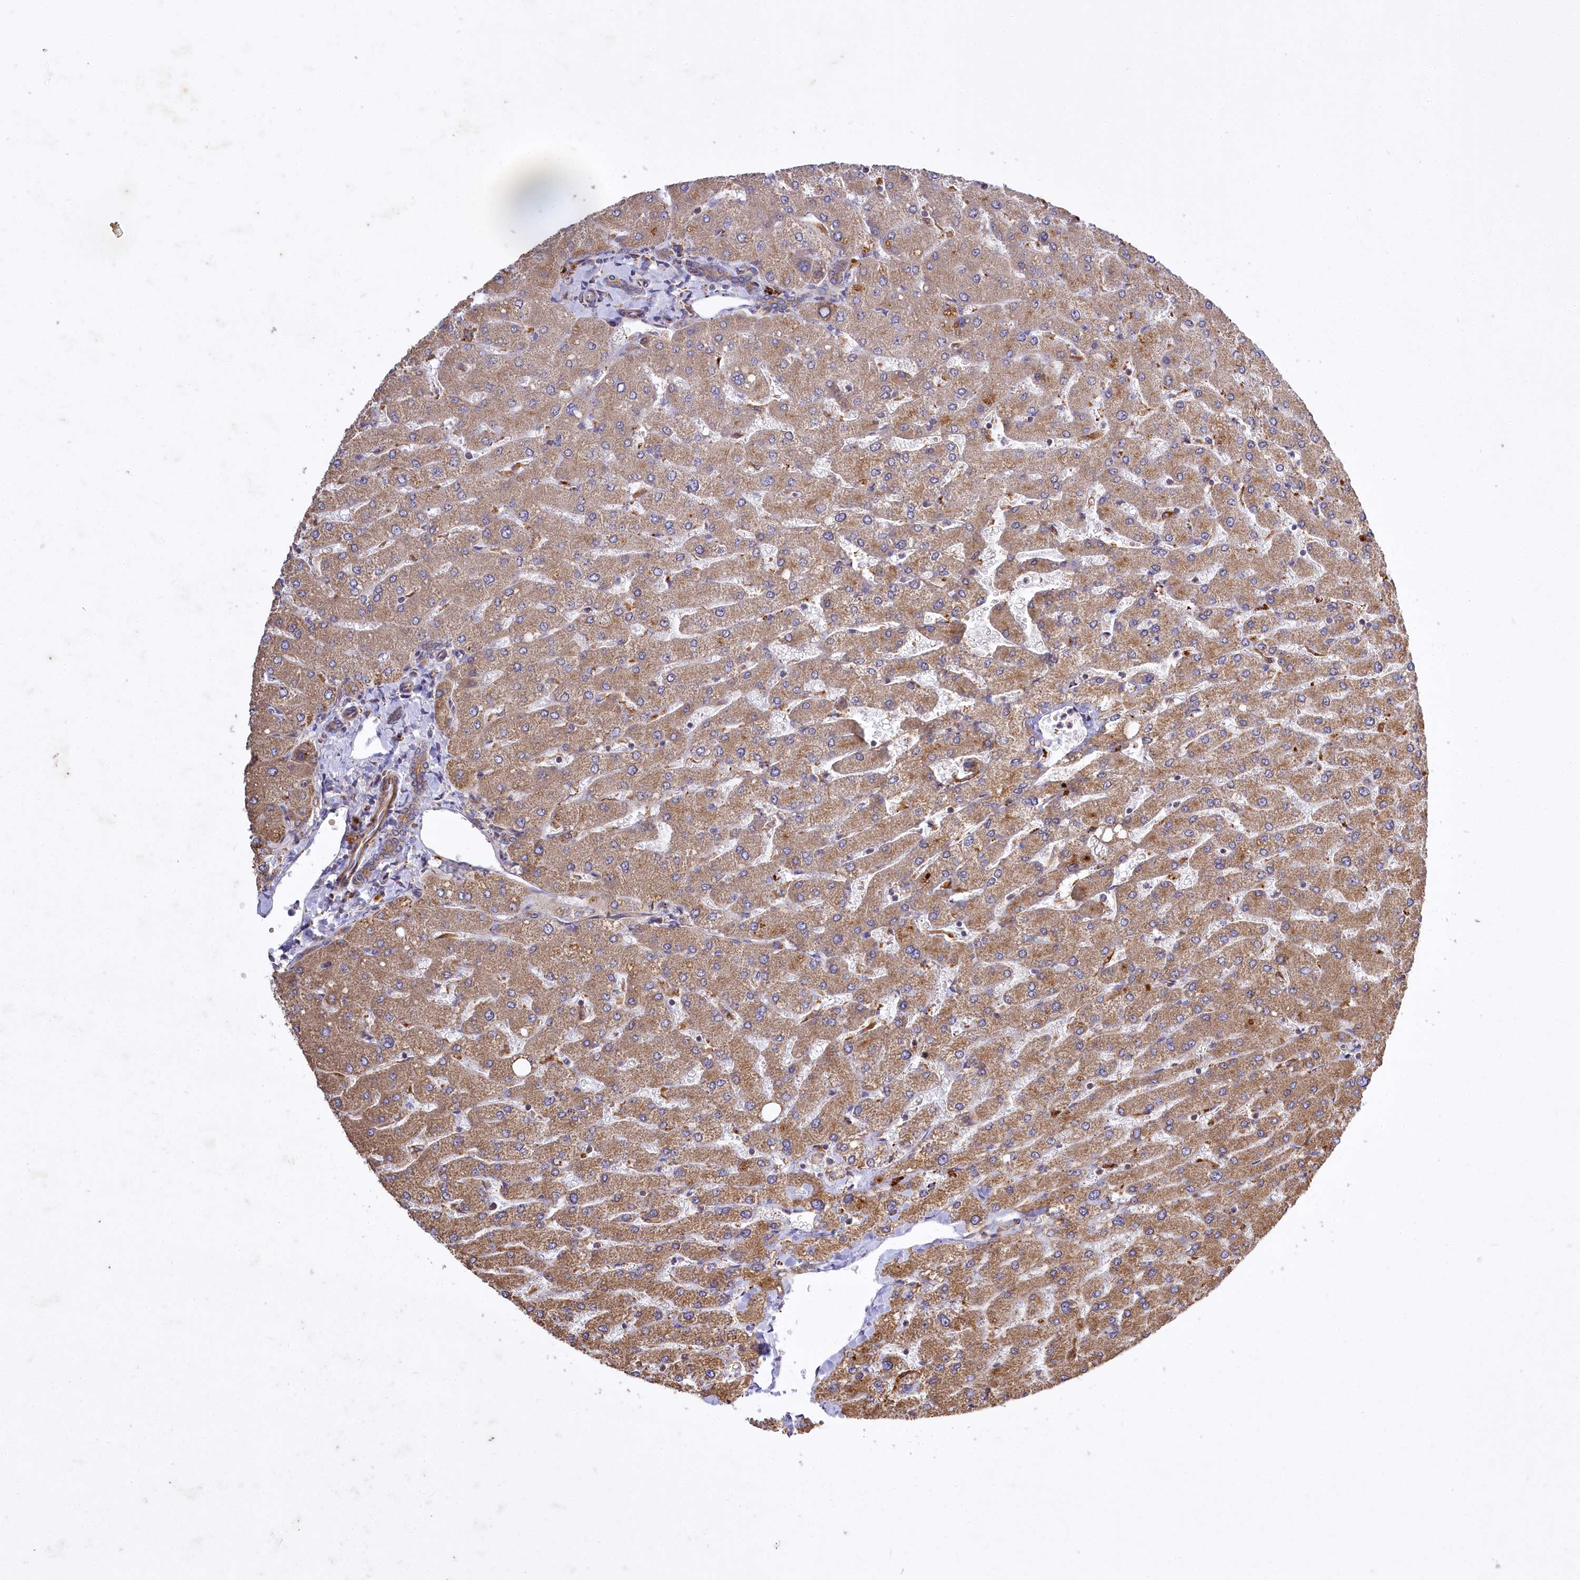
{"staining": {"intensity": "moderate", "quantity": ">75%", "location": "cytoplasmic/membranous"}, "tissue": "liver", "cell_type": "Cholangiocytes", "image_type": "normal", "snomed": [{"axis": "morphology", "description": "Normal tissue, NOS"}, {"axis": "topography", "description": "Liver"}], "caption": "Immunohistochemical staining of benign liver exhibits medium levels of moderate cytoplasmic/membranous positivity in about >75% of cholangiocytes.", "gene": "CARD19", "patient": {"sex": "male", "age": 55}}